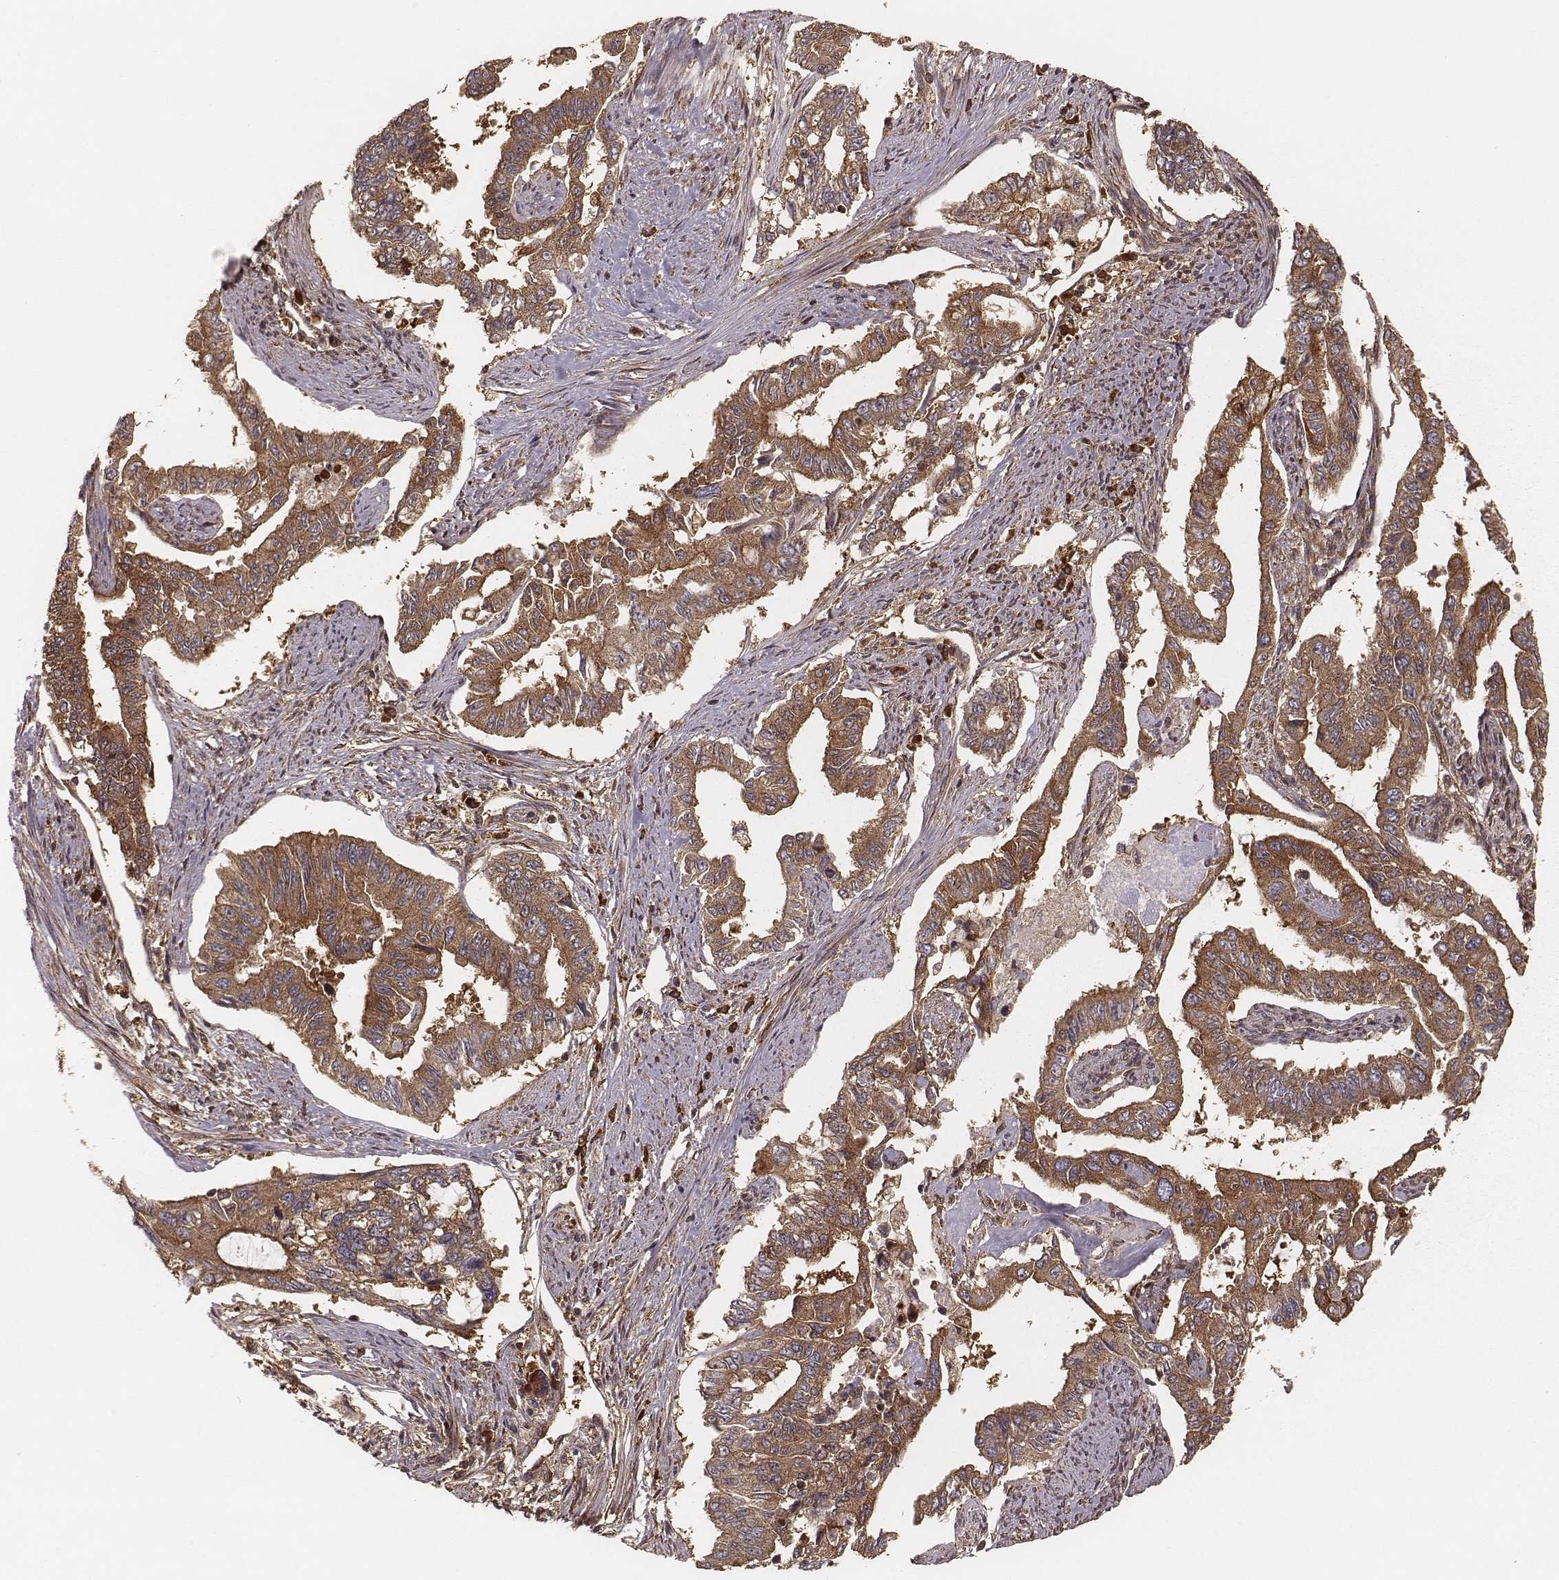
{"staining": {"intensity": "moderate", "quantity": ">75%", "location": "cytoplasmic/membranous"}, "tissue": "endometrial cancer", "cell_type": "Tumor cells", "image_type": "cancer", "snomed": [{"axis": "morphology", "description": "Adenocarcinoma, NOS"}, {"axis": "topography", "description": "Uterus"}], "caption": "Protein staining of endometrial cancer tissue shows moderate cytoplasmic/membranous expression in about >75% of tumor cells. Nuclei are stained in blue.", "gene": "CARS1", "patient": {"sex": "female", "age": 59}}